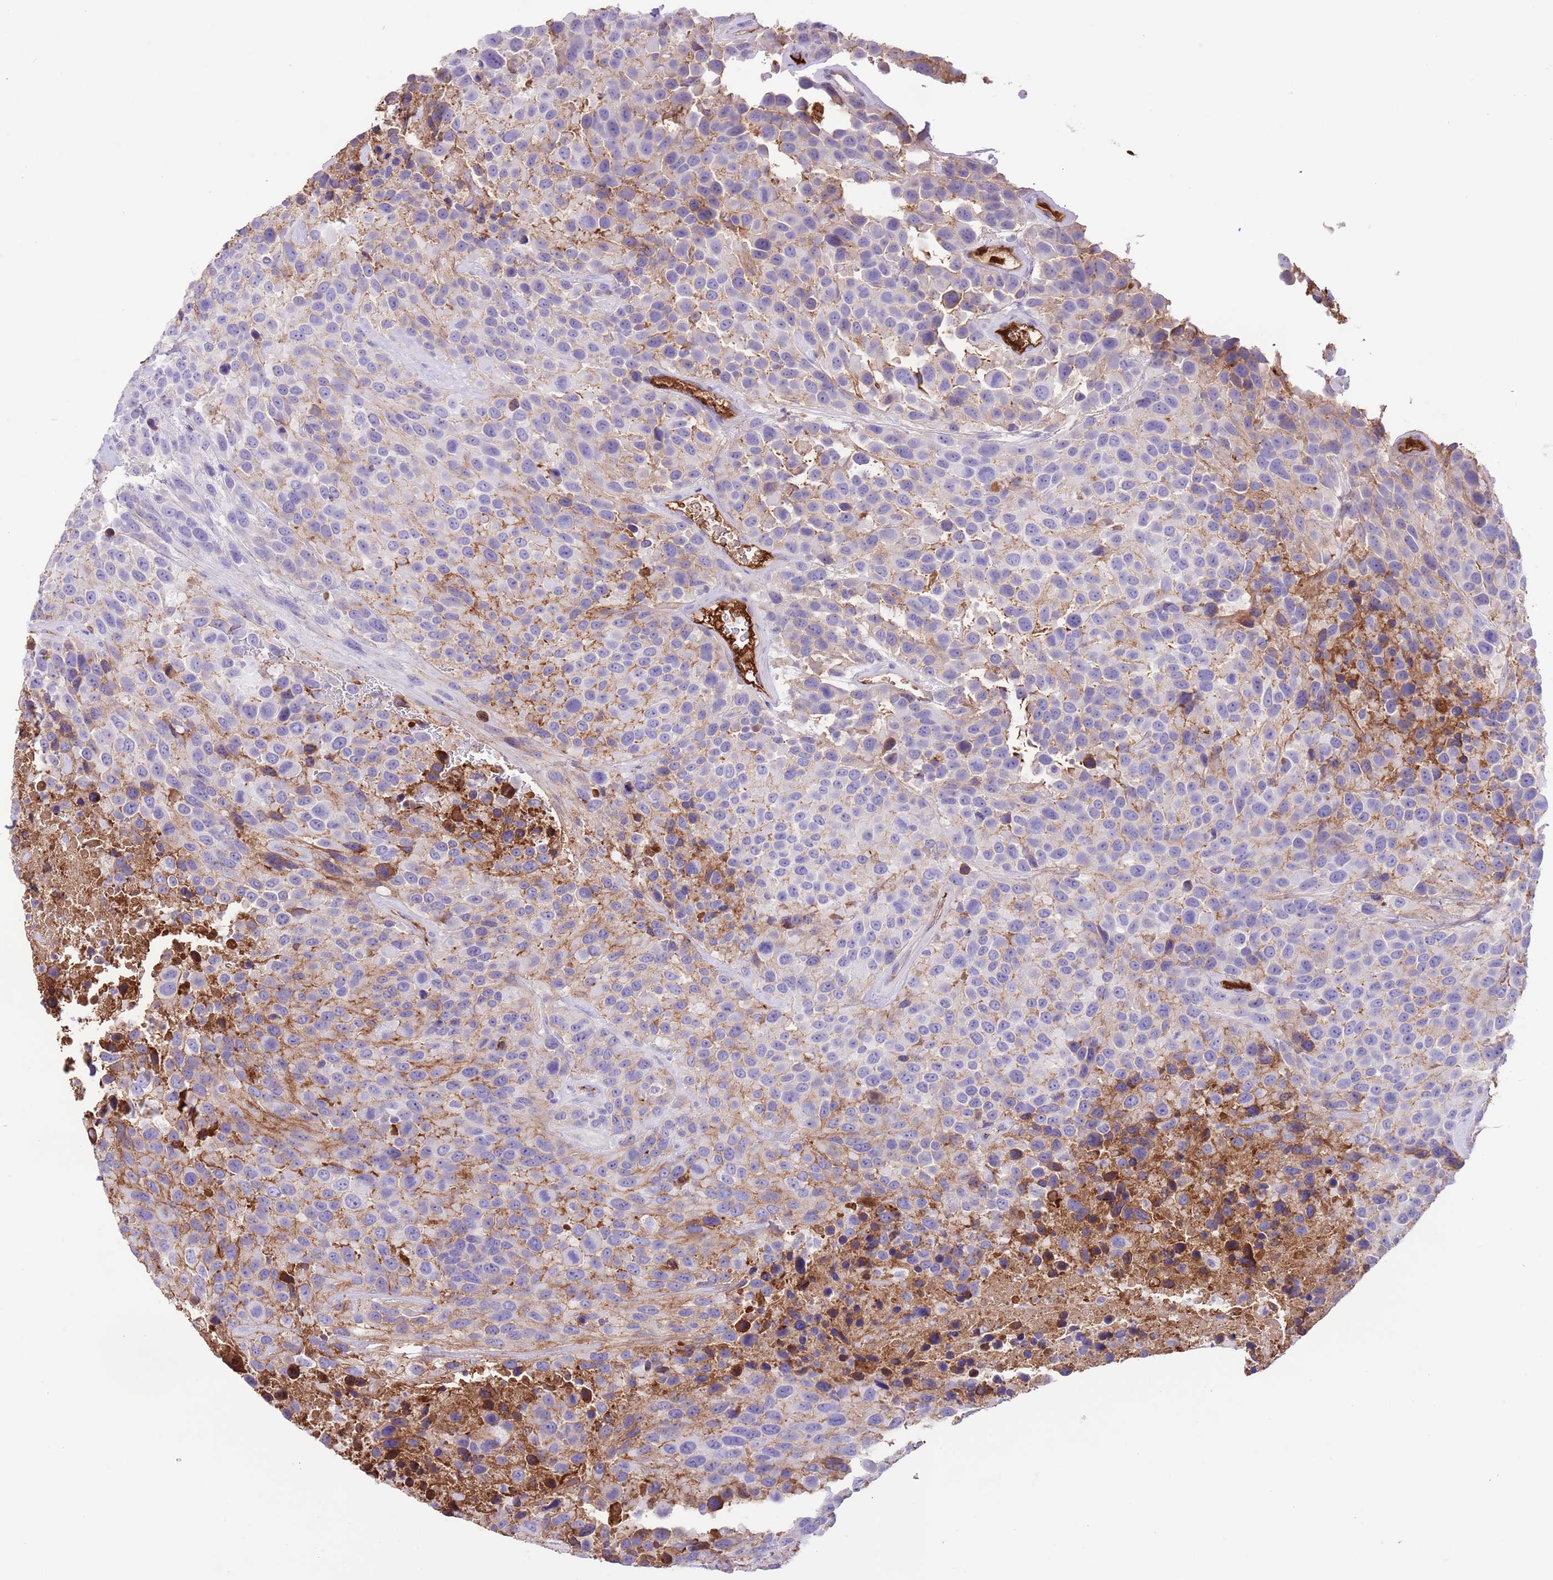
{"staining": {"intensity": "negative", "quantity": "none", "location": "none"}, "tissue": "urothelial cancer", "cell_type": "Tumor cells", "image_type": "cancer", "snomed": [{"axis": "morphology", "description": "Urothelial carcinoma, High grade"}, {"axis": "topography", "description": "Urinary bladder"}], "caption": "IHC micrograph of human high-grade urothelial carcinoma stained for a protein (brown), which shows no expression in tumor cells.", "gene": "IGF1", "patient": {"sex": "female", "age": 70}}